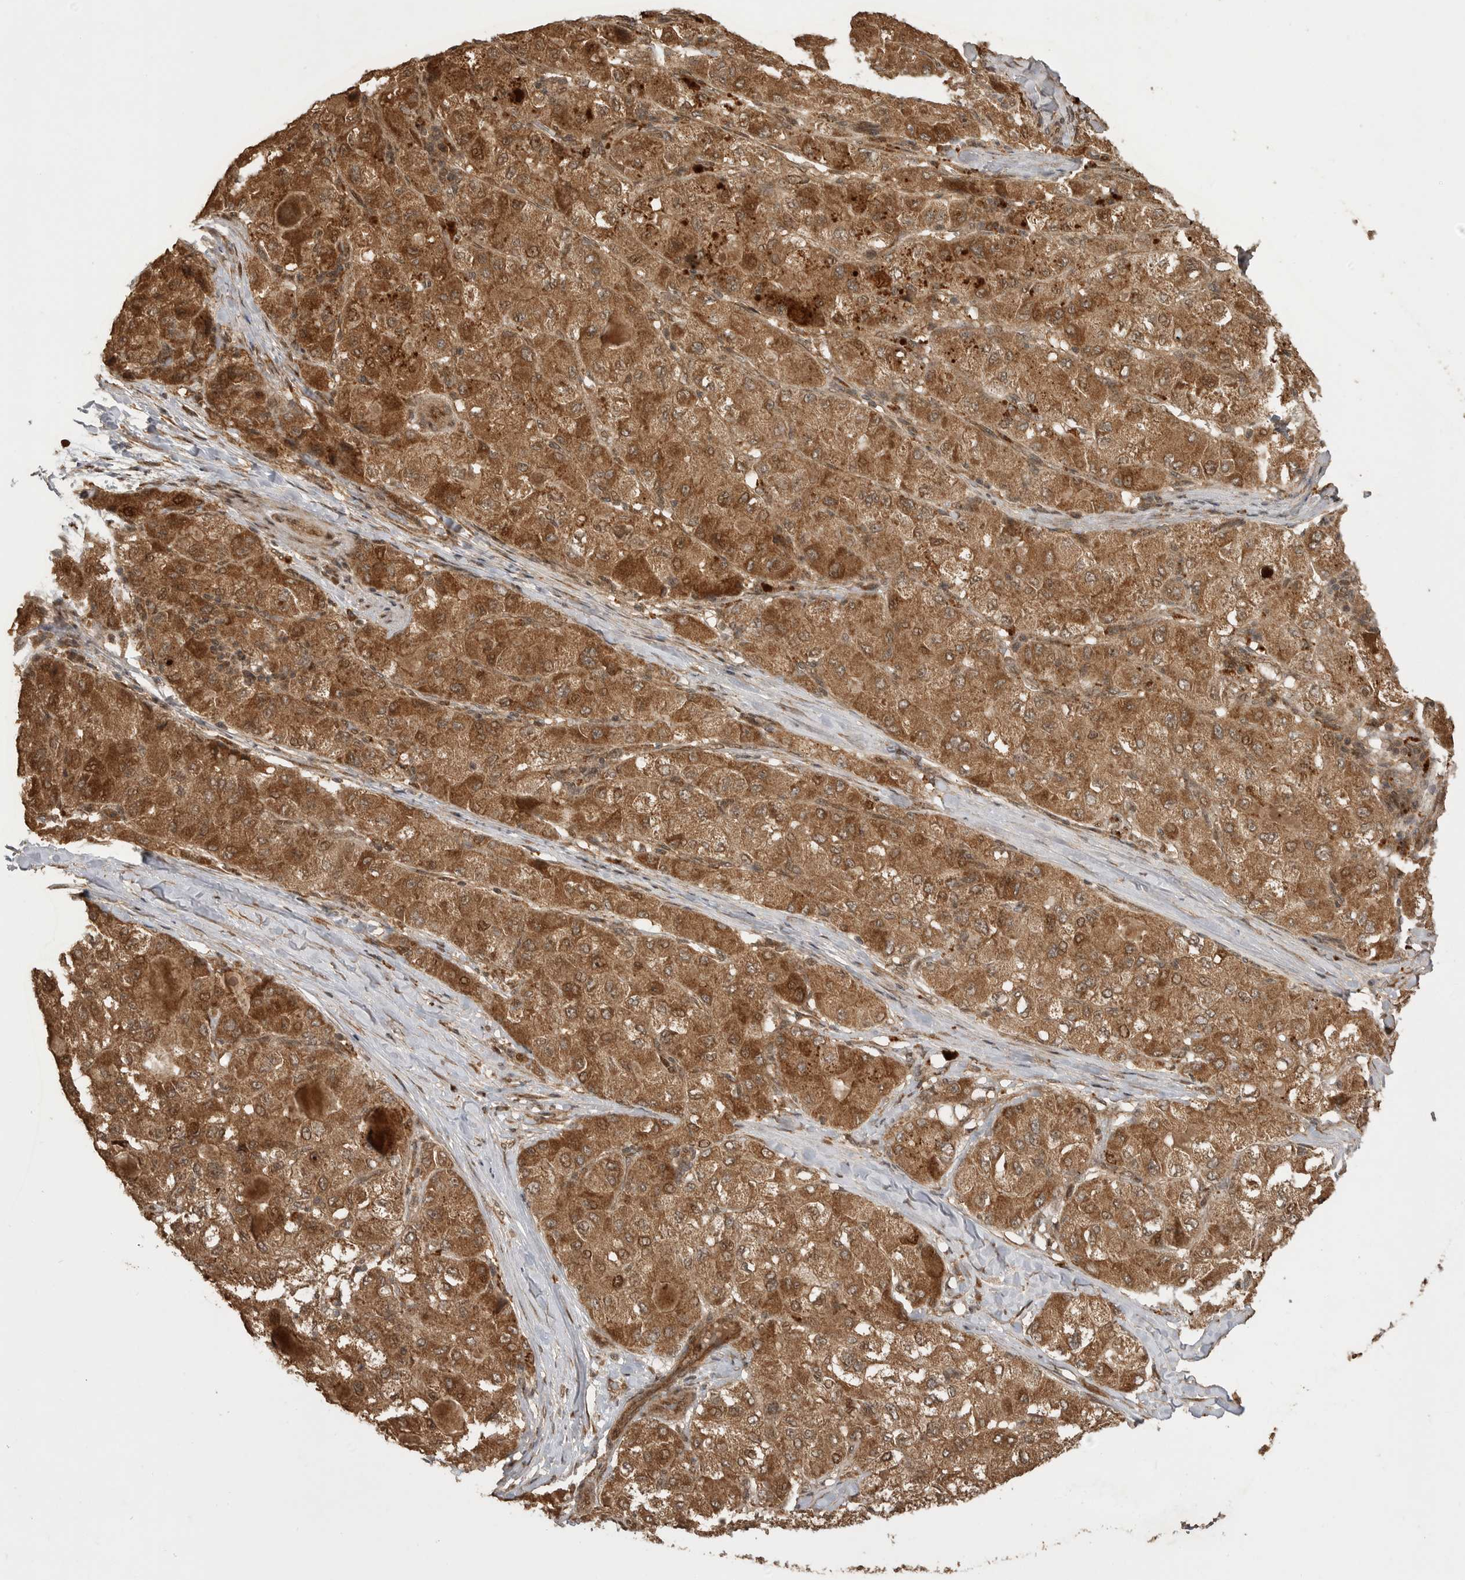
{"staining": {"intensity": "moderate", "quantity": ">75%", "location": "cytoplasmic/membranous"}, "tissue": "liver cancer", "cell_type": "Tumor cells", "image_type": "cancer", "snomed": [{"axis": "morphology", "description": "Carcinoma, Hepatocellular, NOS"}, {"axis": "topography", "description": "Liver"}], "caption": "Immunohistochemical staining of human liver cancer (hepatocellular carcinoma) shows medium levels of moderate cytoplasmic/membranous protein staining in about >75% of tumor cells.", "gene": "BOC", "patient": {"sex": "male", "age": 80}}